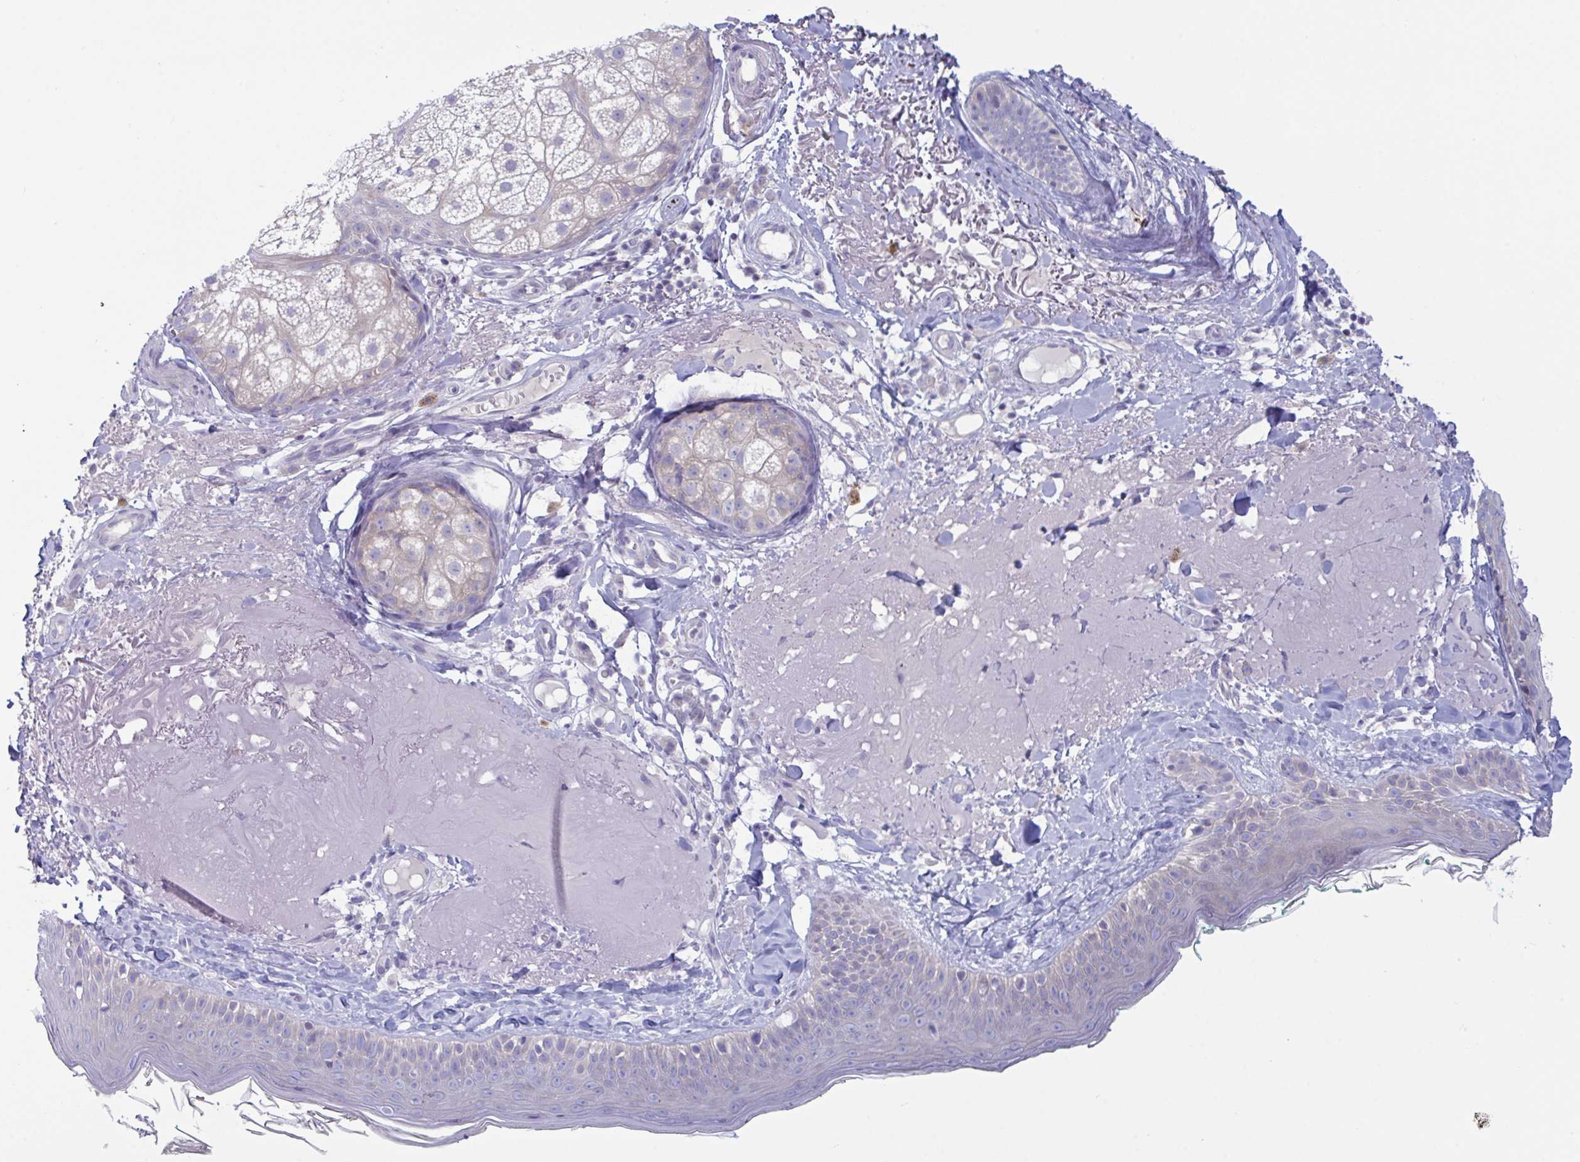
{"staining": {"intensity": "negative", "quantity": "none", "location": "none"}, "tissue": "skin", "cell_type": "Fibroblasts", "image_type": "normal", "snomed": [{"axis": "morphology", "description": "Normal tissue, NOS"}, {"axis": "topography", "description": "Skin"}], "caption": "This photomicrograph is of normal skin stained with immunohistochemistry (IHC) to label a protein in brown with the nuclei are counter-stained blue. There is no expression in fibroblasts.", "gene": "NAA30", "patient": {"sex": "male", "age": 73}}